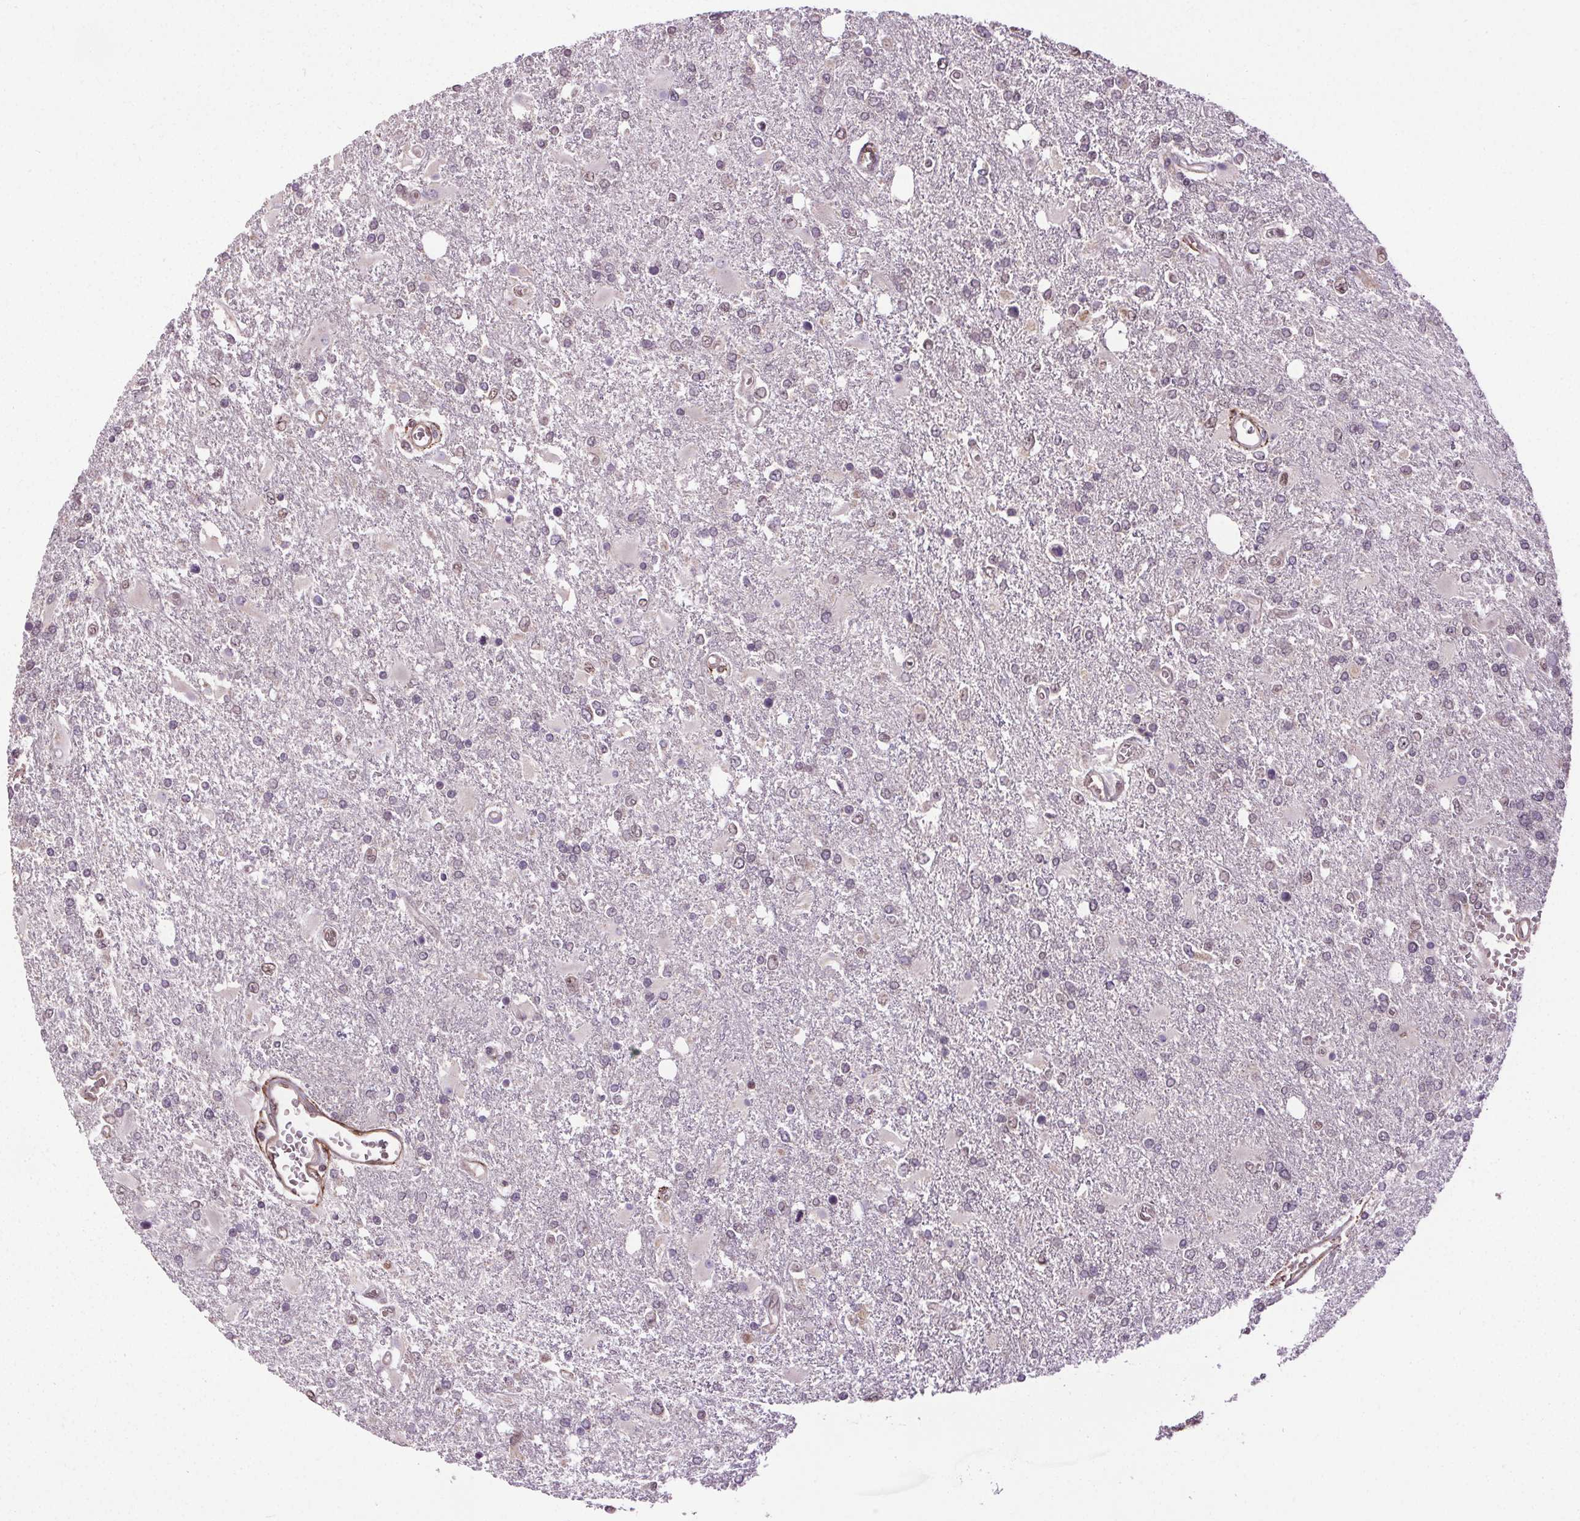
{"staining": {"intensity": "weak", "quantity": "<25%", "location": "nuclear"}, "tissue": "glioma", "cell_type": "Tumor cells", "image_type": "cancer", "snomed": [{"axis": "morphology", "description": "Glioma, malignant, High grade"}, {"axis": "topography", "description": "Cerebral cortex"}], "caption": "Immunohistochemistry (IHC) of malignant glioma (high-grade) shows no staining in tumor cells.", "gene": "KIAA0232", "patient": {"sex": "male", "age": 79}}